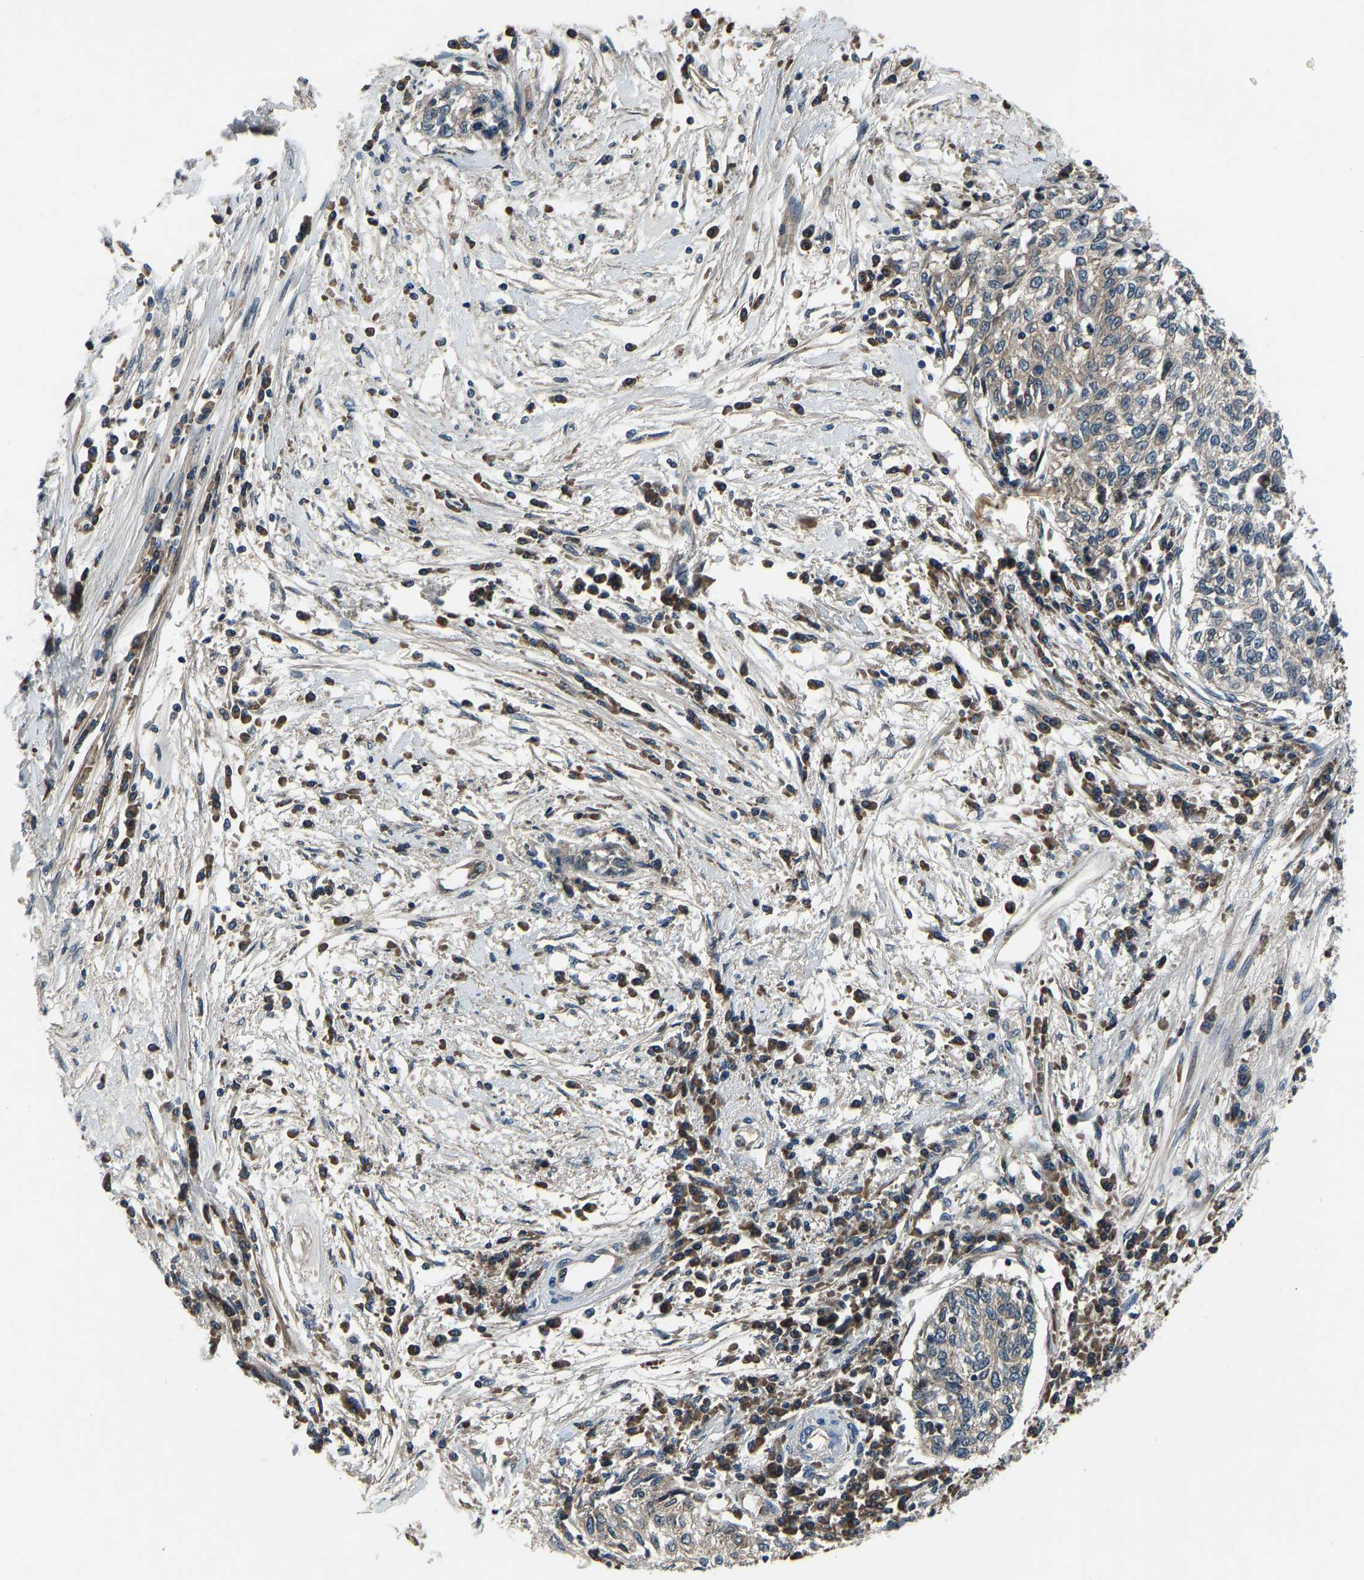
{"staining": {"intensity": "weak", "quantity": "<25%", "location": "cytoplasmic/membranous"}, "tissue": "cervical cancer", "cell_type": "Tumor cells", "image_type": "cancer", "snomed": [{"axis": "morphology", "description": "Squamous cell carcinoma, NOS"}, {"axis": "topography", "description": "Cervix"}], "caption": "The image demonstrates no significant expression in tumor cells of squamous cell carcinoma (cervical).", "gene": "RLIM", "patient": {"sex": "female", "age": 57}}